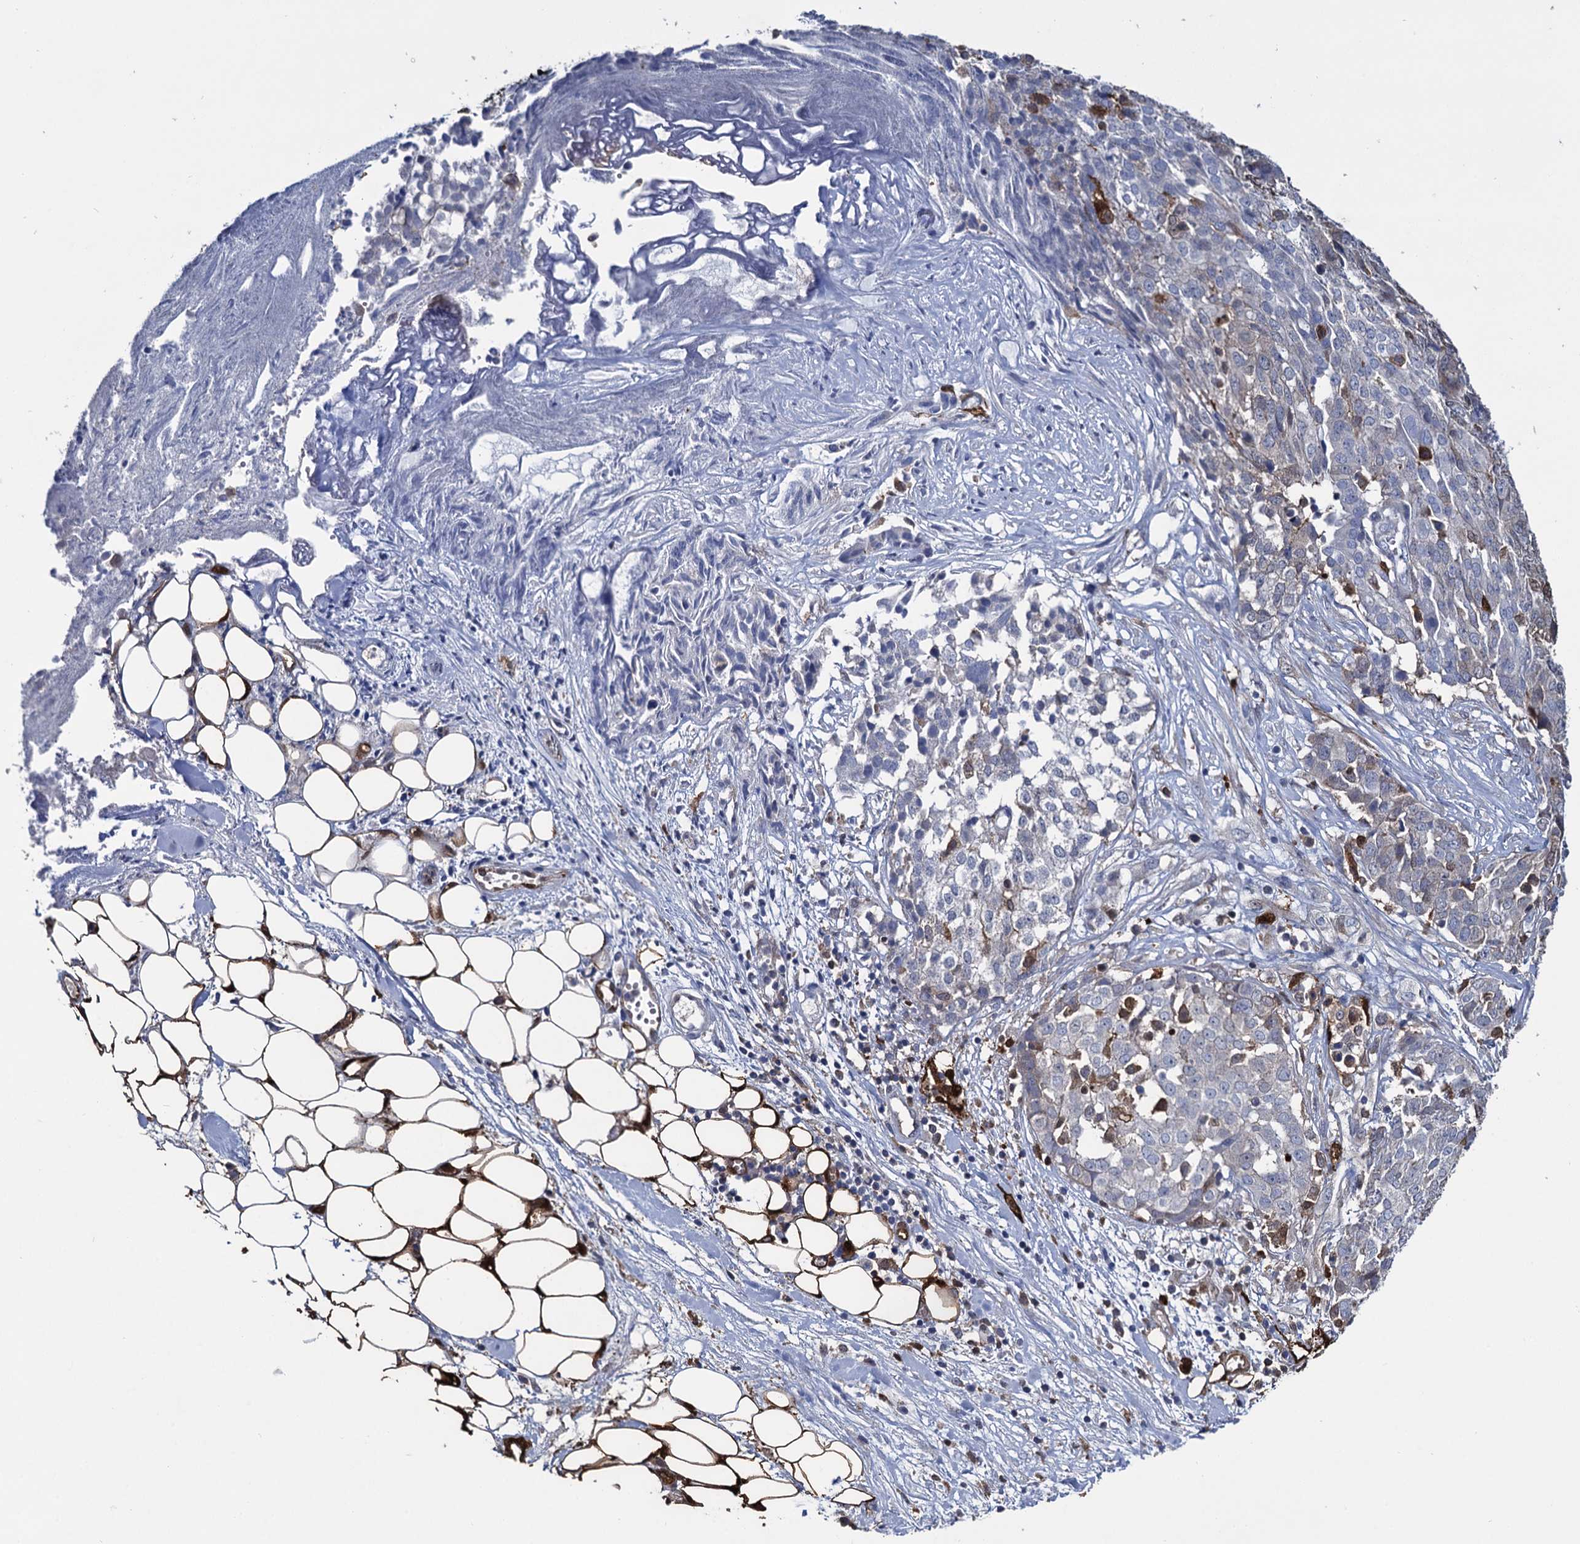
{"staining": {"intensity": "negative", "quantity": "none", "location": "none"}, "tissue": "ovarian cancer", "cell_type": "Tumor cells", "image_type": "cancer", "snomed": [{"axis": "morphology", "description": "Cystadenocarcinoma, serous, NOS"}, {"axis": "topography", "description": "Soft tissue"}, {"axis": "topography", "description": "Ovary"}], "caption": "High magnification brightfield microscopy of ovarian cancer stained with DAB (brown) and counterstained with hematoxylin (blue): tumor cells show no significant positivity.", "gene": "FABP5", "patient": {"sex": "female", "age": 57}}